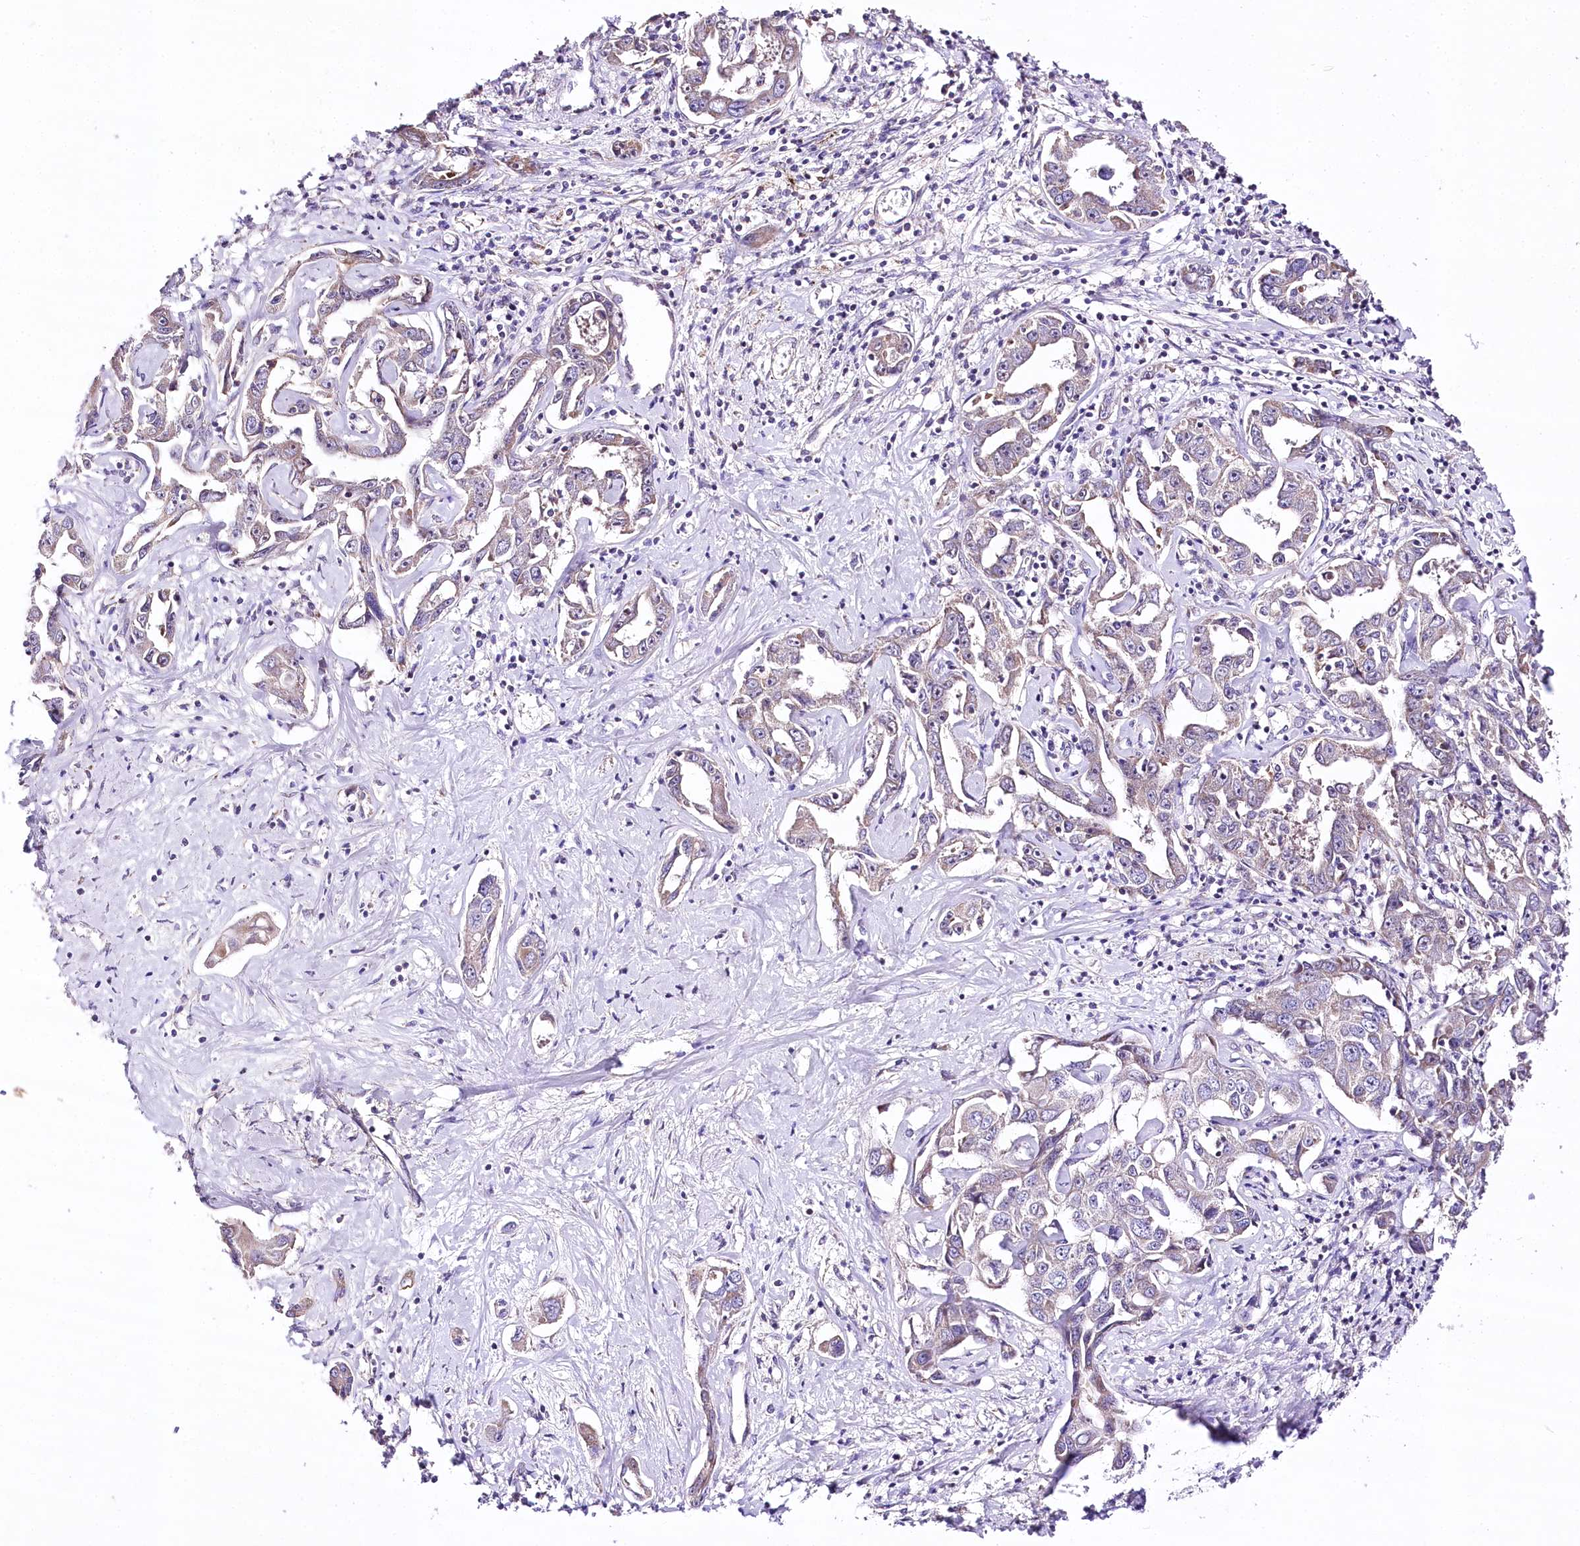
{"staining": {"intensity": "weak", "quantity": "<25%", "location": "cytoplasmic/membranous"}, "tissue": "liver cancer", "cell_type": "Tumor cells", "image_type": "cancer", "snomed": [{"axis": "morphology", "description": "Cholangiocarcinoma"}, {"axis": "topography", "description": "Liver"}], "caption": "Immunohistochemistry photomicrograph of neoplastic tissue: human liver cancer (cholangiocarcinoma) stained with DAB (3,3'-diaminobenzidine) exhibits no significant protein positivity in tumor cells.", "gene": "ATE1", "patient": {"sex": "male", "age": 59}}